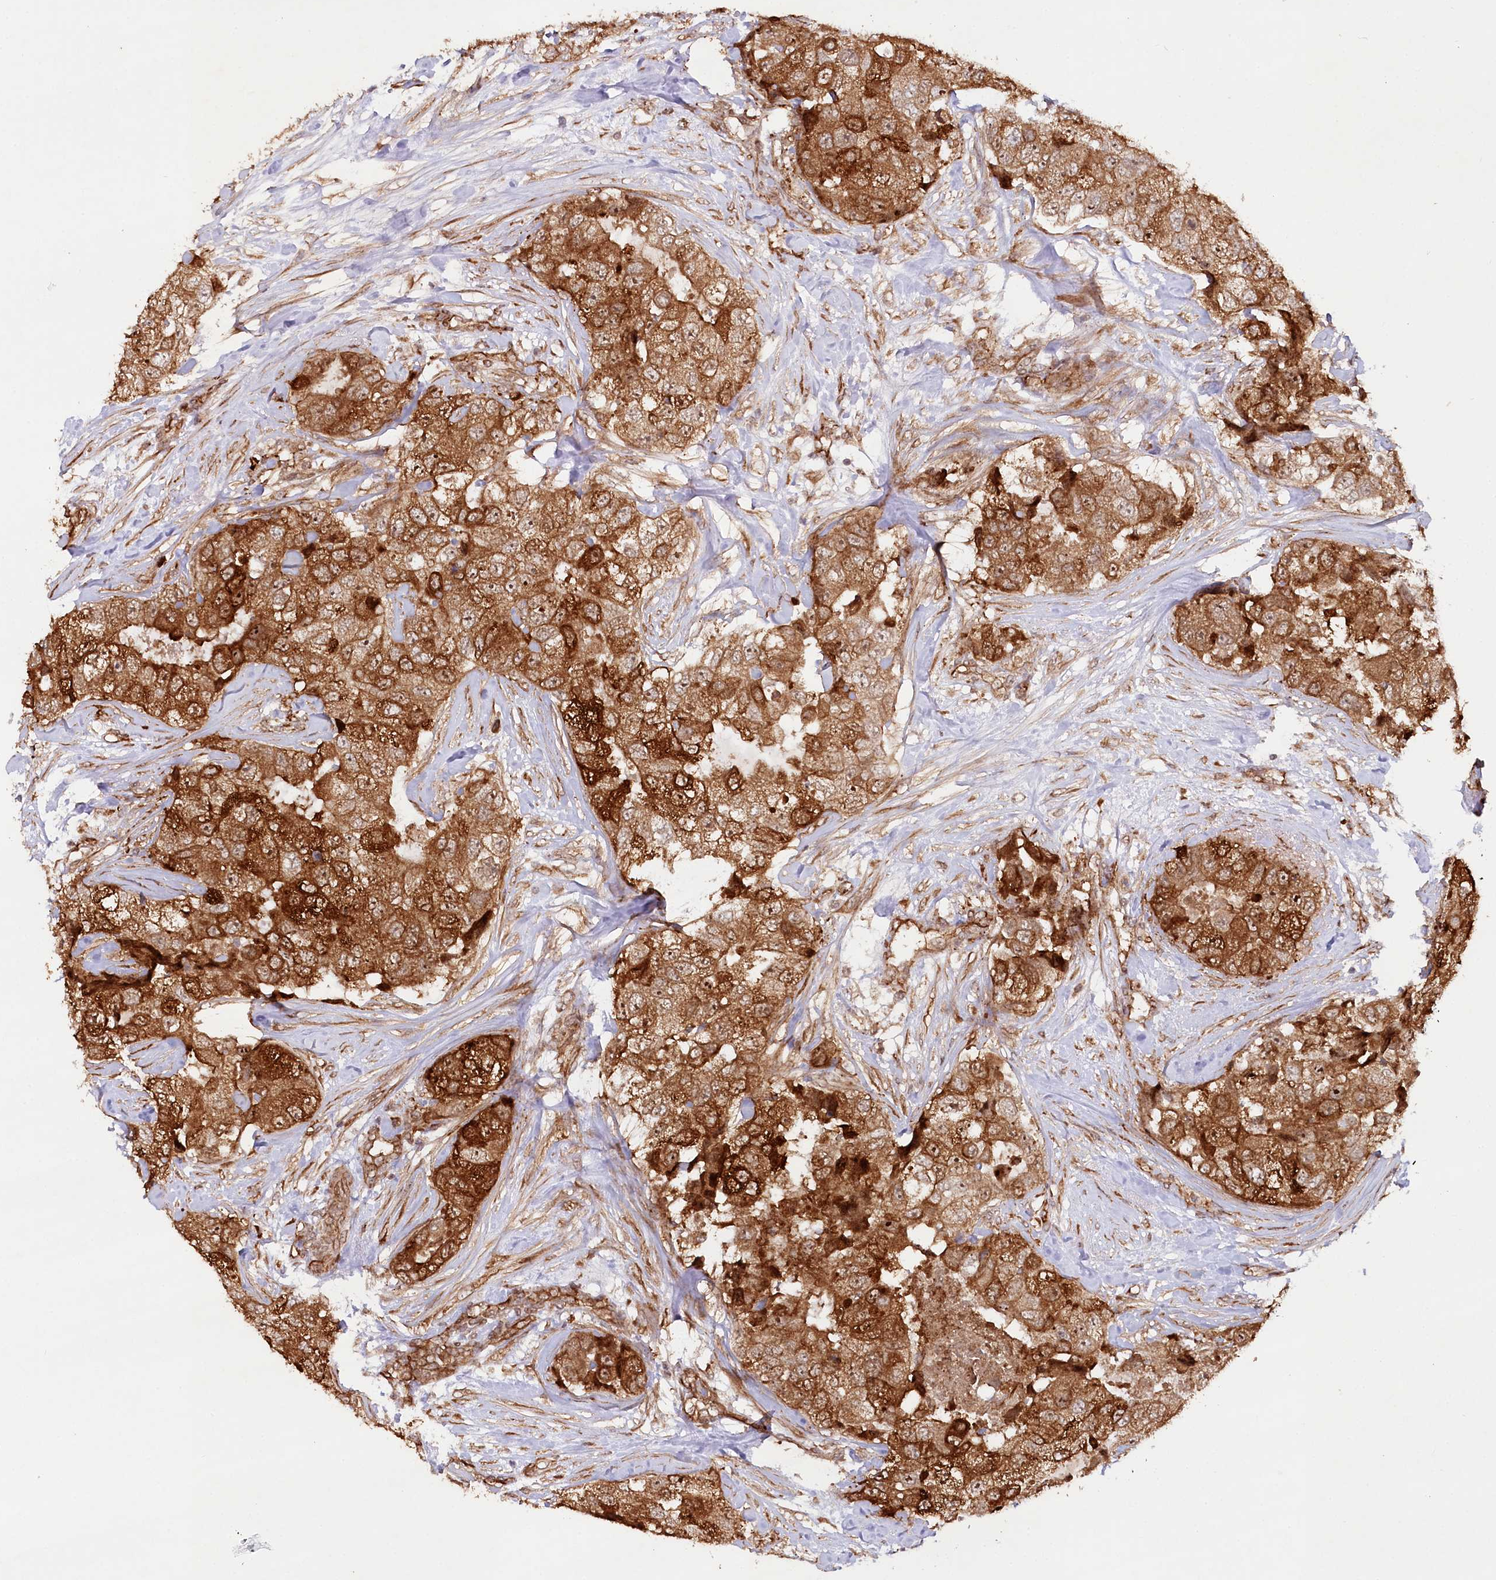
{"staining": {"intensity": "strong", "quantity": ">75%", "location": "cytoplasmic/membranous,nuclear"}, "tissue": "breast cancer", "cell_type": "Tumor cells", "image_type": "cancer", "snomed": [{"axis": "morphology", "description": "Duct carcinoma"}, {"axis": "topography", "description": "Breast"}], "caption": "Strong cytoplasmic/membranous and nuclear positivity for a protein is seen in about >75% of tumor cells of breast cancer using immunohistochemistry (IHC).", "gene": "ALKBH8", "patient": {"sex": "female", "age": 62}}